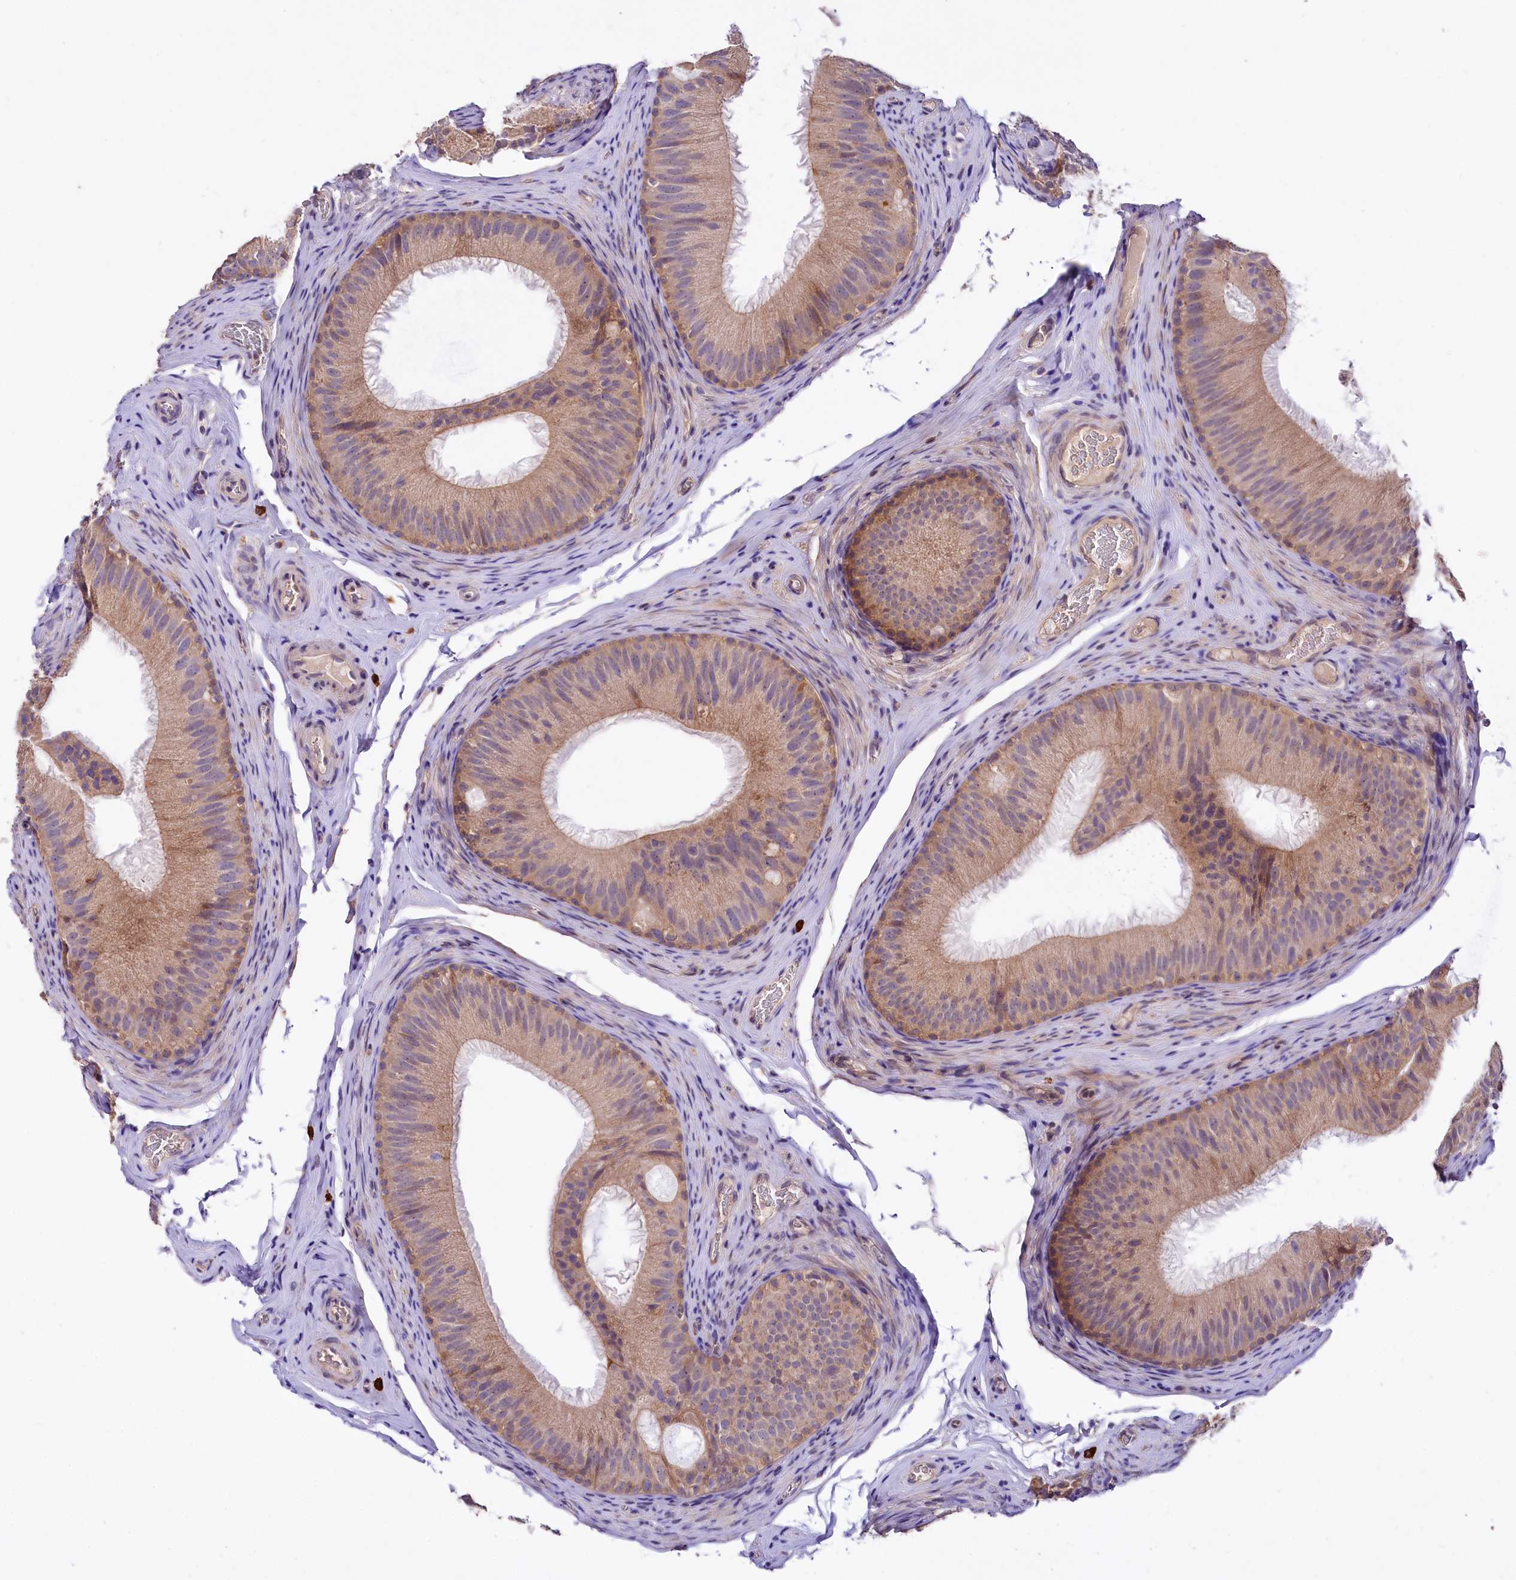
{"staining": {"intensity": "moderate", "quantity": "<25%", "location": "cytoplasmic/membranous"}, "tissue": "epididymis", "cell_type": "Glandular cells", "image_type": "normal", "snomed": [{"axis": "morphology", "description": "Normal tissue, NOS"}, {"axis": "topography", "description": "Epididymis"}], "caption": "Brown immunohistochemical staining in benign epididymis reveals moderate cytoplasmic/membranous positivity in about <25% of glandular cells.", "gene": "ZNF45", "patient": {"sex": "male", "age": 34}}